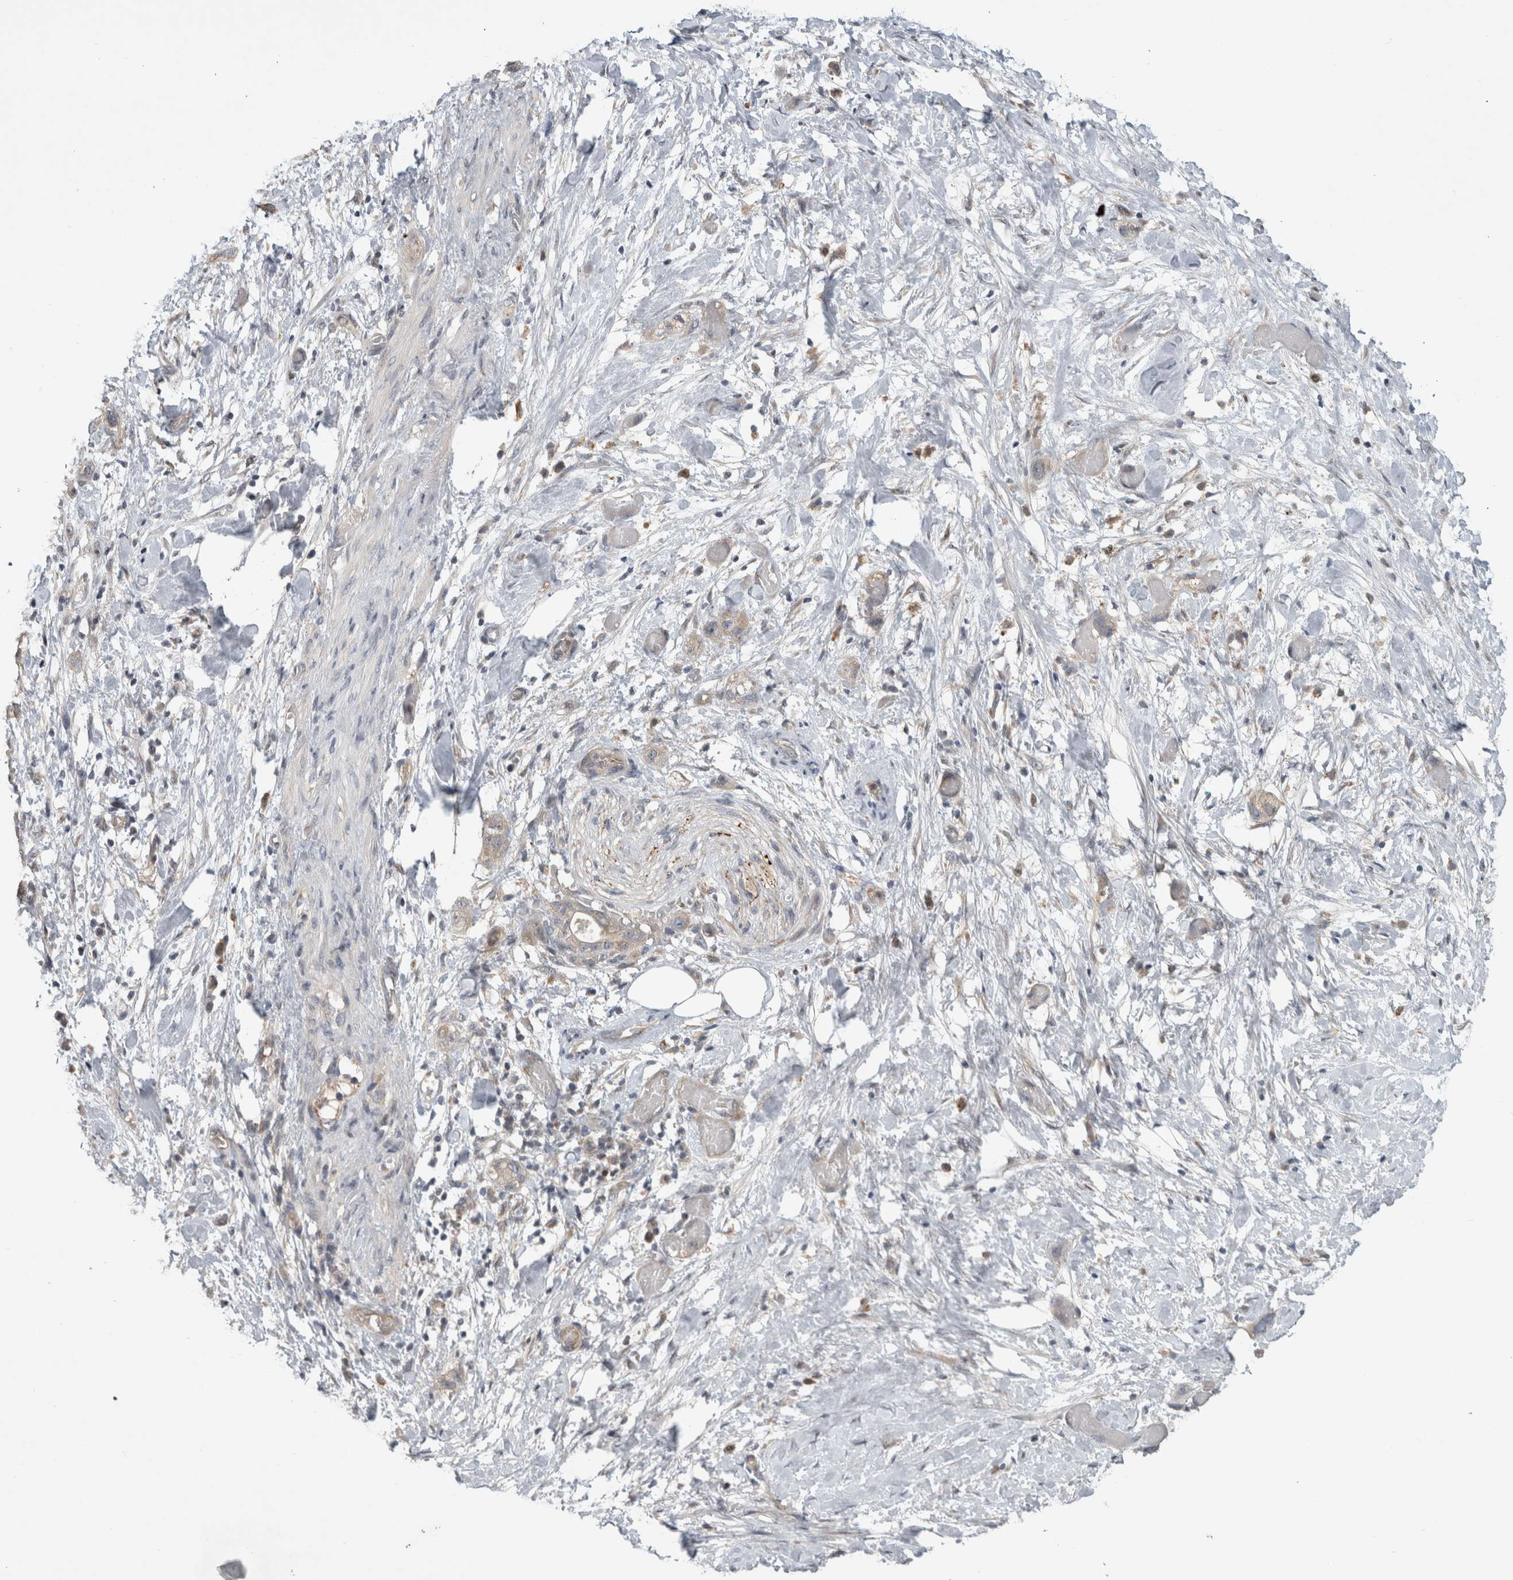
{"staining": {"intensity": "negative", "quantity": "none", "location": "none"}, "tissue": "stomach cancer", "cell_type": "Tumor cells", "image_type": "cancer", "snomed": [{"axis": "morphology", "description": "Adenocarcinoma, NOS"}, {"axis": "topography", "description": "Stomach"}, {"axis": "topography", "description": "Stomach, lower"}], "caption": "This is an IHC micrograph of stomach cancer. There is no positivity in tumor cells.", "gene": "TRMT61B", "patient": {"sex": "female", "age": 48}}